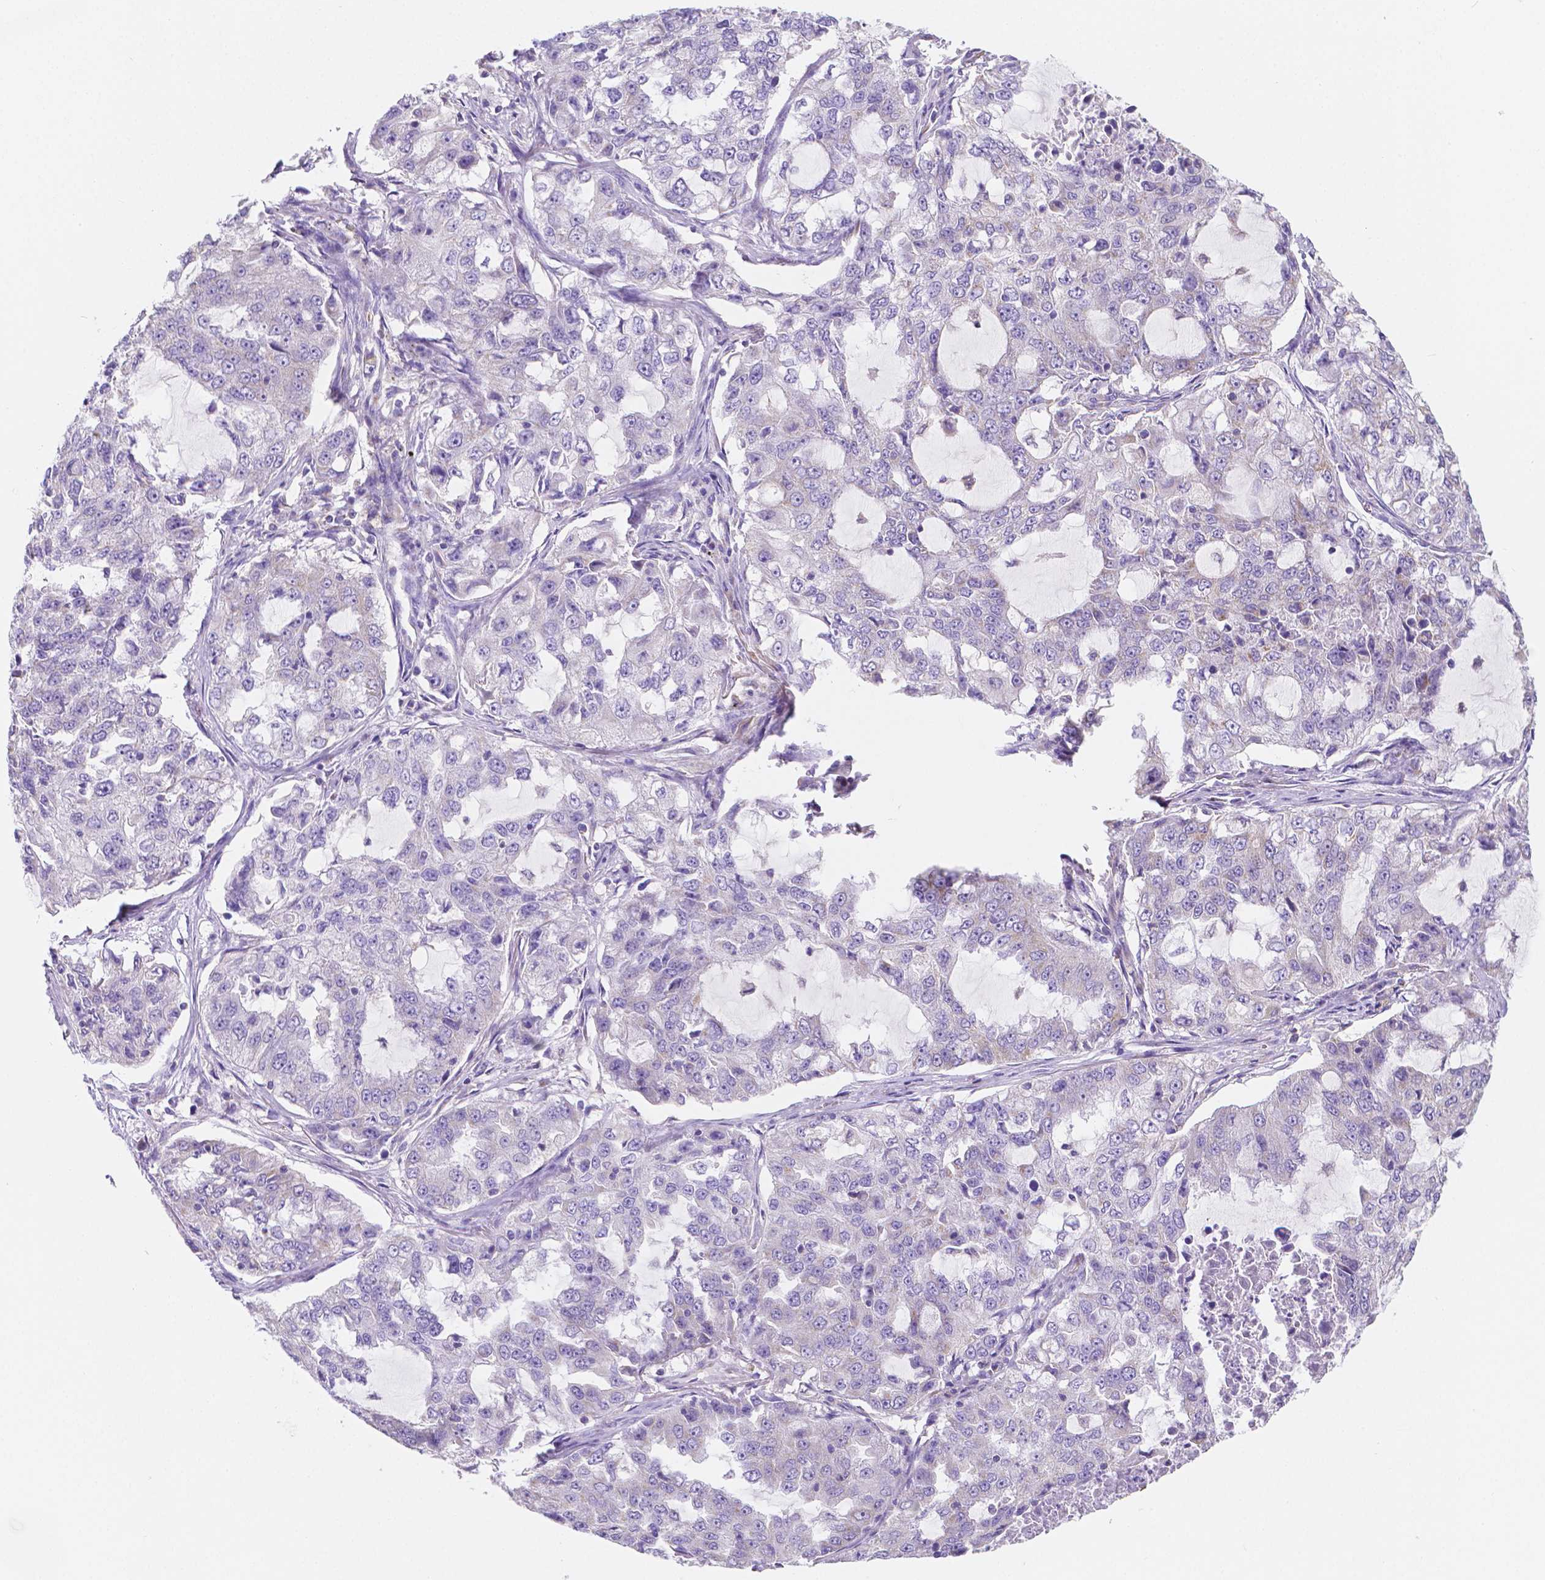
{"staining": {"intensity": "negative", "quantity": "none", "location": "none"}, "tissue": "lung cancer", "cell_type": "Tumor cells", "image_type": "cancer", "snomed": [{"axis": "morphology", "description": "Adenocarcinoma, NOS"}, {"axis": "topography", "description": "Lung"}], "caption": "DAB immunohistochemical staining of lung cancer reveals no significant staining in tumor cells.", "gene": "SGTB", "patient": {"sex": "female", "age": 61}}